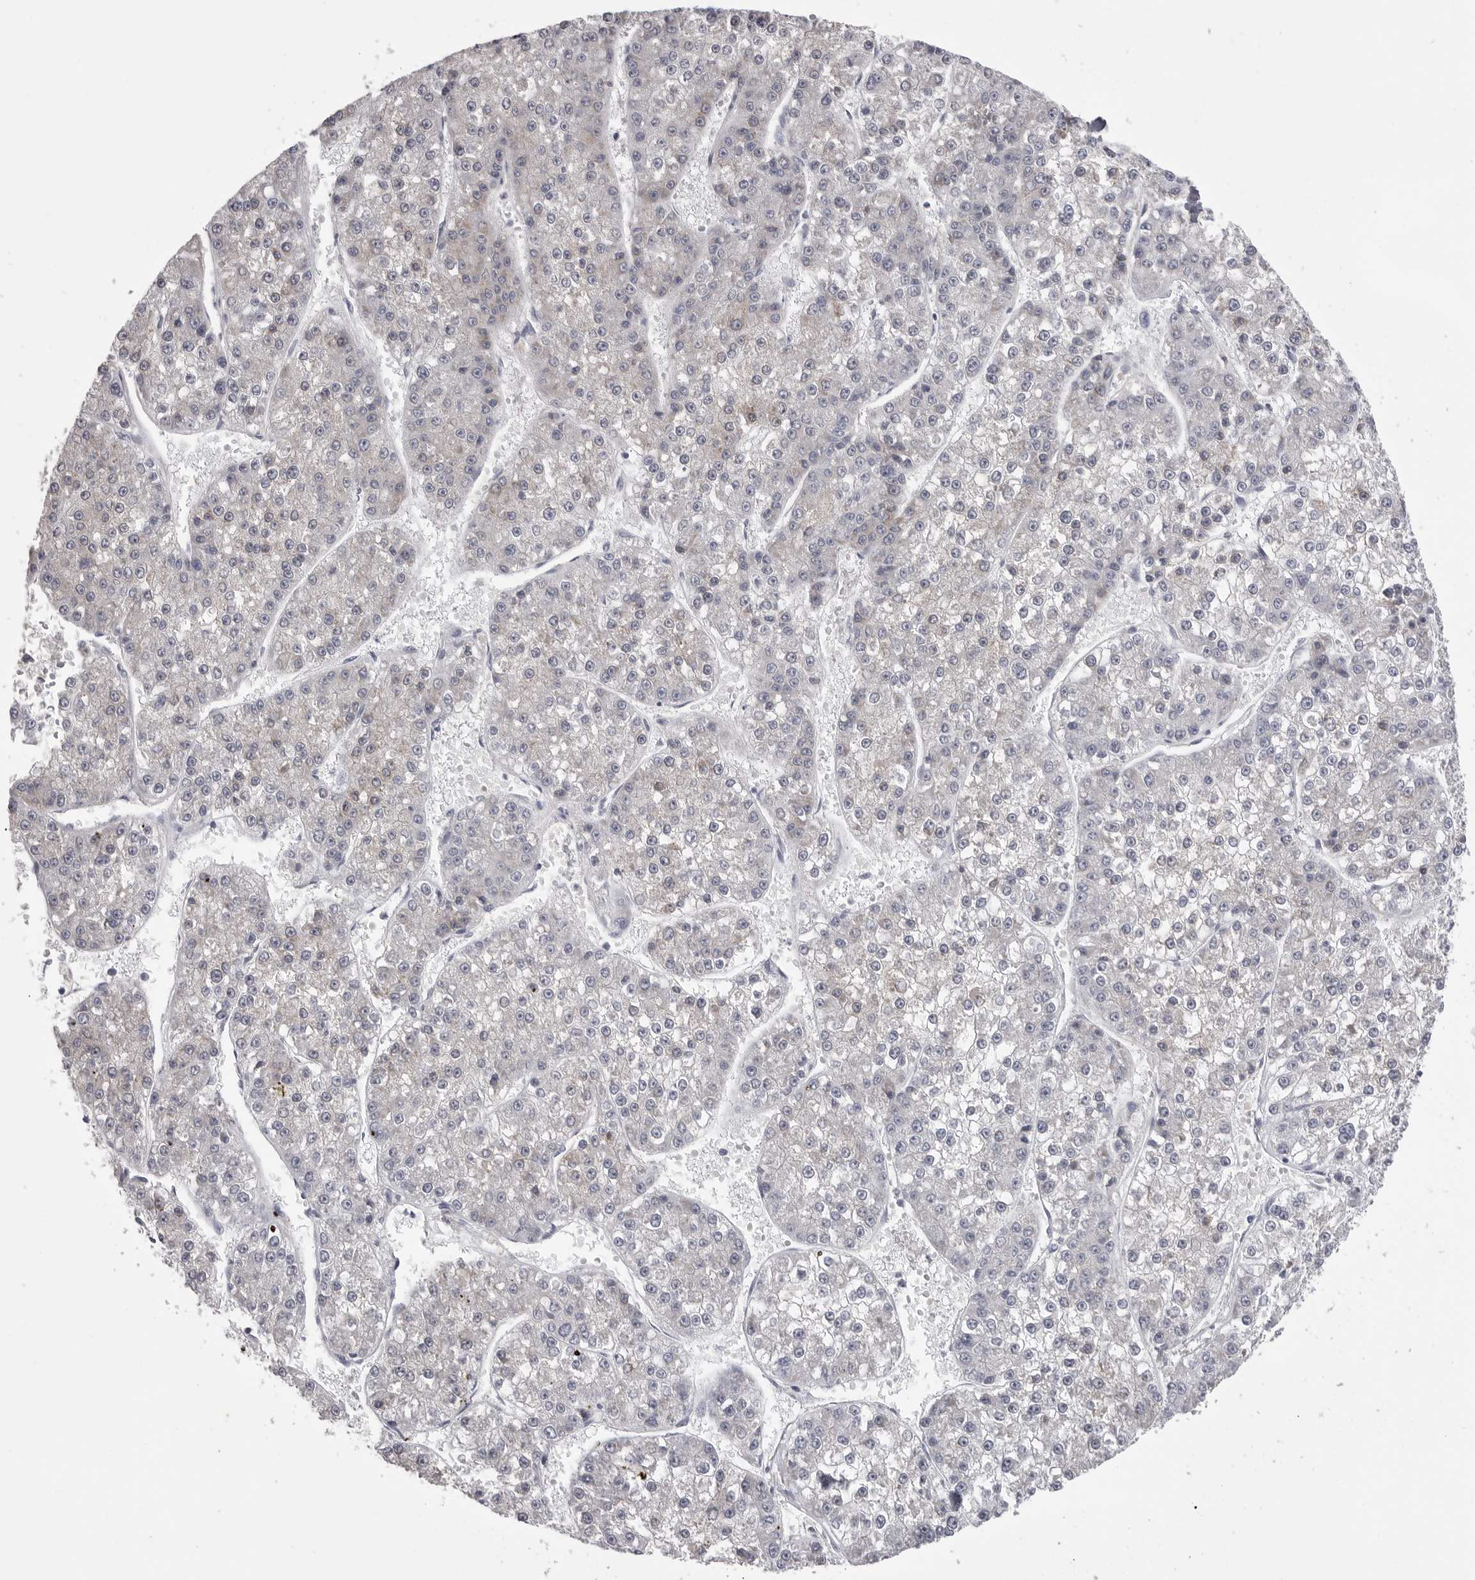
{"staining": {"intensity": "negative", "quantity": "none", "location": "none"}, "tissue": "liver cancer", "cell_type": "Tumor cells", "image_type": "cancer", "snomed": [{"axis": "morphology", "description": "Carcinoma, Hepatocellular, NOS"}, {"axis": "topography", "description": "Liver"}], "caption": "Hepatocellular carcinoma (liver) was stained to show a protein in brown. There is no significant expression in tumor cells.", "gene": "FKBP2", "patient": {"sex": "female", "age": 73}}